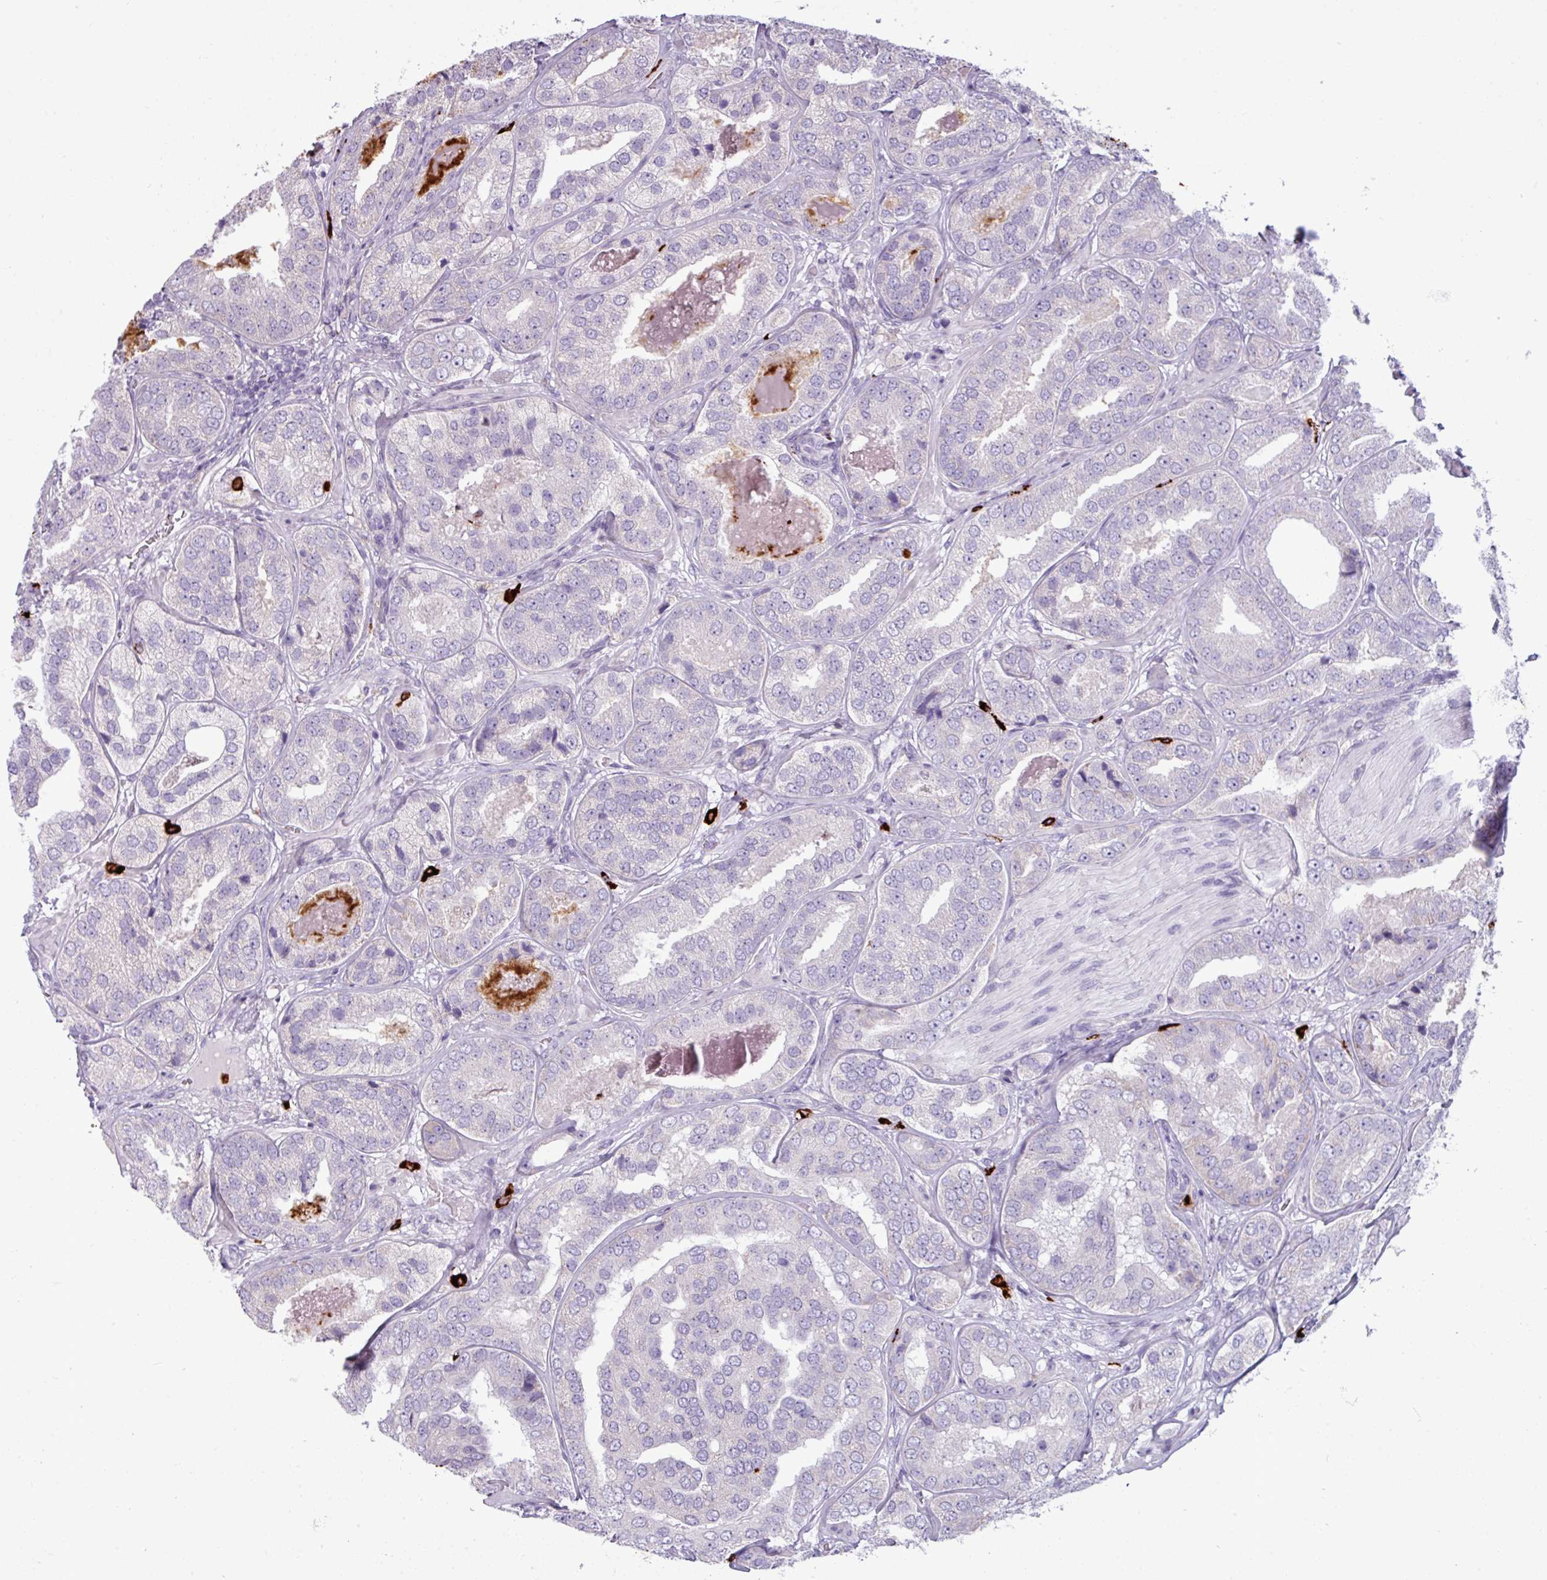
{"staining": {"intensity": "negative", "quantity": "none", "location": "none"}, "tissue": "prostate cancer", "cell_type": "Tumor cells", "image_type": "cancer", "snomed": [{"axis": "morphology", "description": "Adenocarcinoma, High grade"}, {"axis": "topography", "description": "Prostate"}], "caption": "Tumor cells are negative for protein expression in human prostate cancer. (Brightfield microscopy of DAB immunohistochemistry at high magnification).", "gene": "TRIM39", "patient": {"sex": "male", "age": 63}}